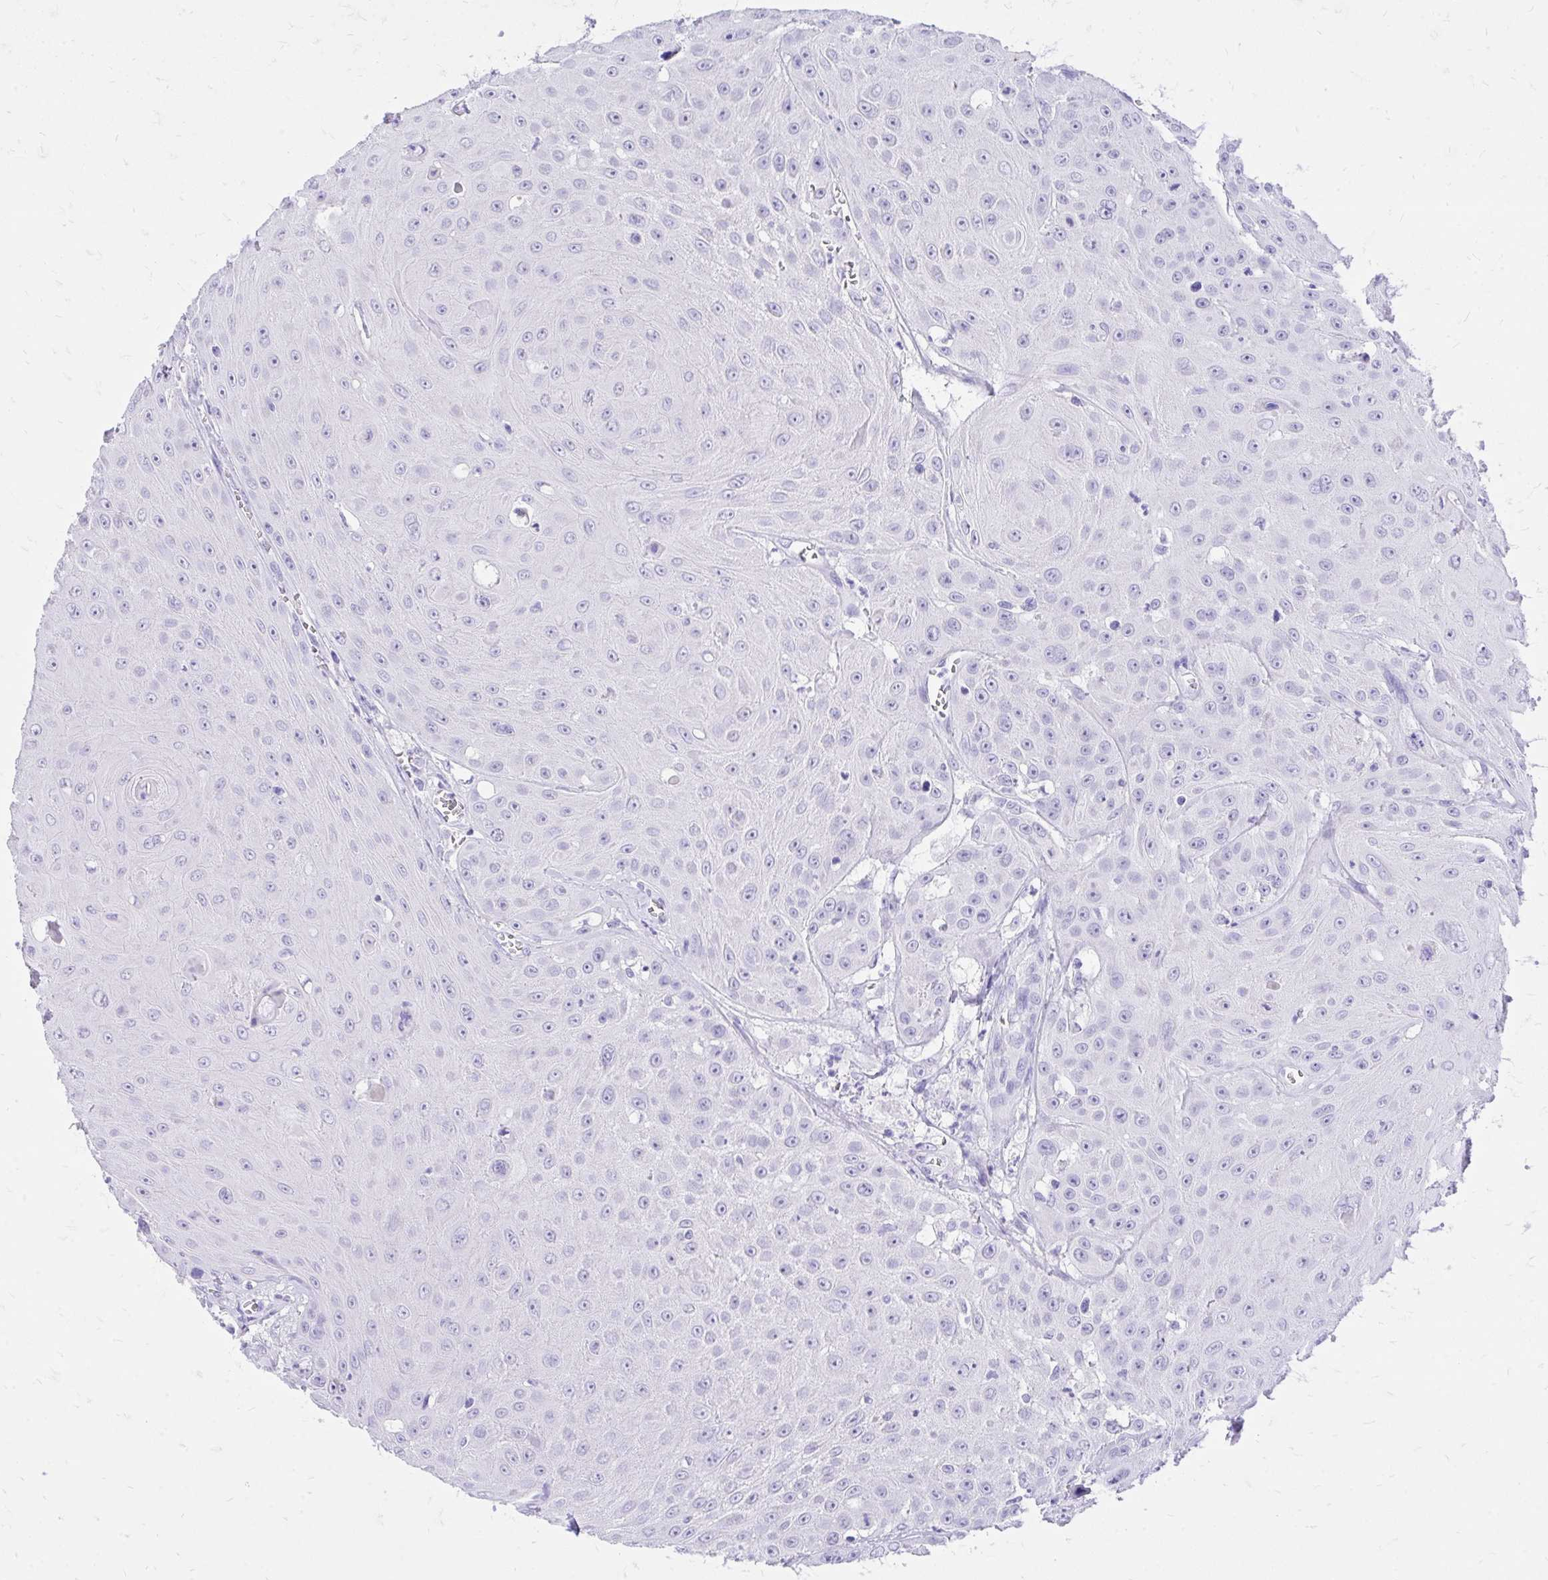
{"staining": {"intensity": "negative", "quantity": "none", "location": "none"}, "tissue": "head and neck cancer", "cell_type": "Tumor cells", "image_type": "cancer", "snomed": [{"axis": "morphology", "description": "Squamous cell carcinoma, NOS"}, {"axis": "topography", "description": "Oral tissue"}, {"axis": "topography", "description": "Head-Neck"}], "caption": "This is an IHC photomicrograph of head and neck cancer. There is no positivity in tumor cells.", "gene": "MON1A", "patient": {"sex": "male", "age": 81}}